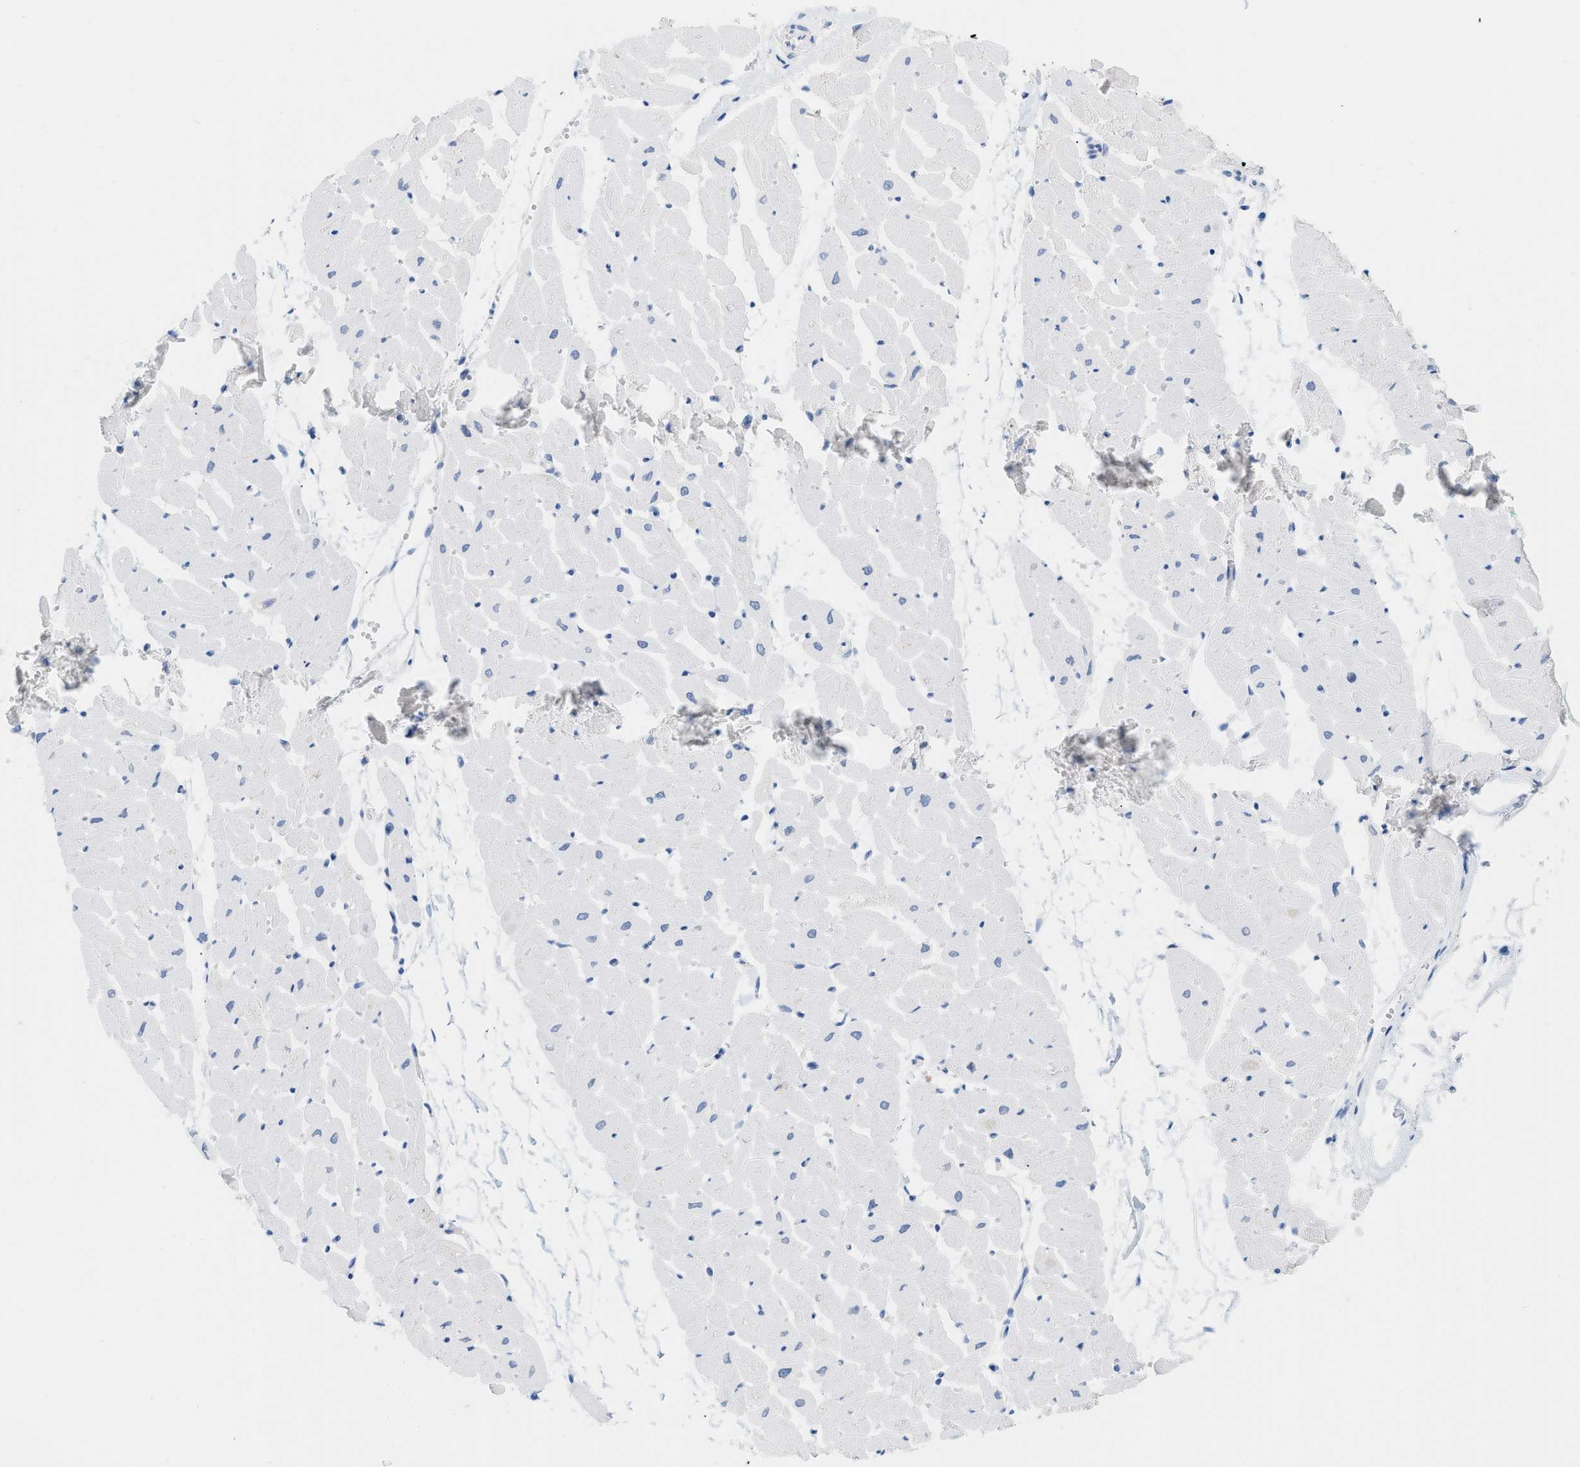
{"staining": {"intensity": "negative", "quantity": "none", "location": "none"}, "tissue": "heart muscle", "cell_type": "Cardiomyocytes", "image_type": "normal", "snomed": [{"axis": "morphology", "description": "Normal tissue, NOS"}, {"axis": "topography", "description": "Heart"}], "caption": "Heart muscle was stained to show a protein in brown. There is no significant expression in cardiomyocytes. Brightfield microscopy of immunohistochemistry (IHC) stained with DAB (3,3'-diaminobenzidine) (brown) and hematoxylin (blue), captured at high magnification.", "gene": "PAPPA", "patient": {"sex": "female", "age": 19}}